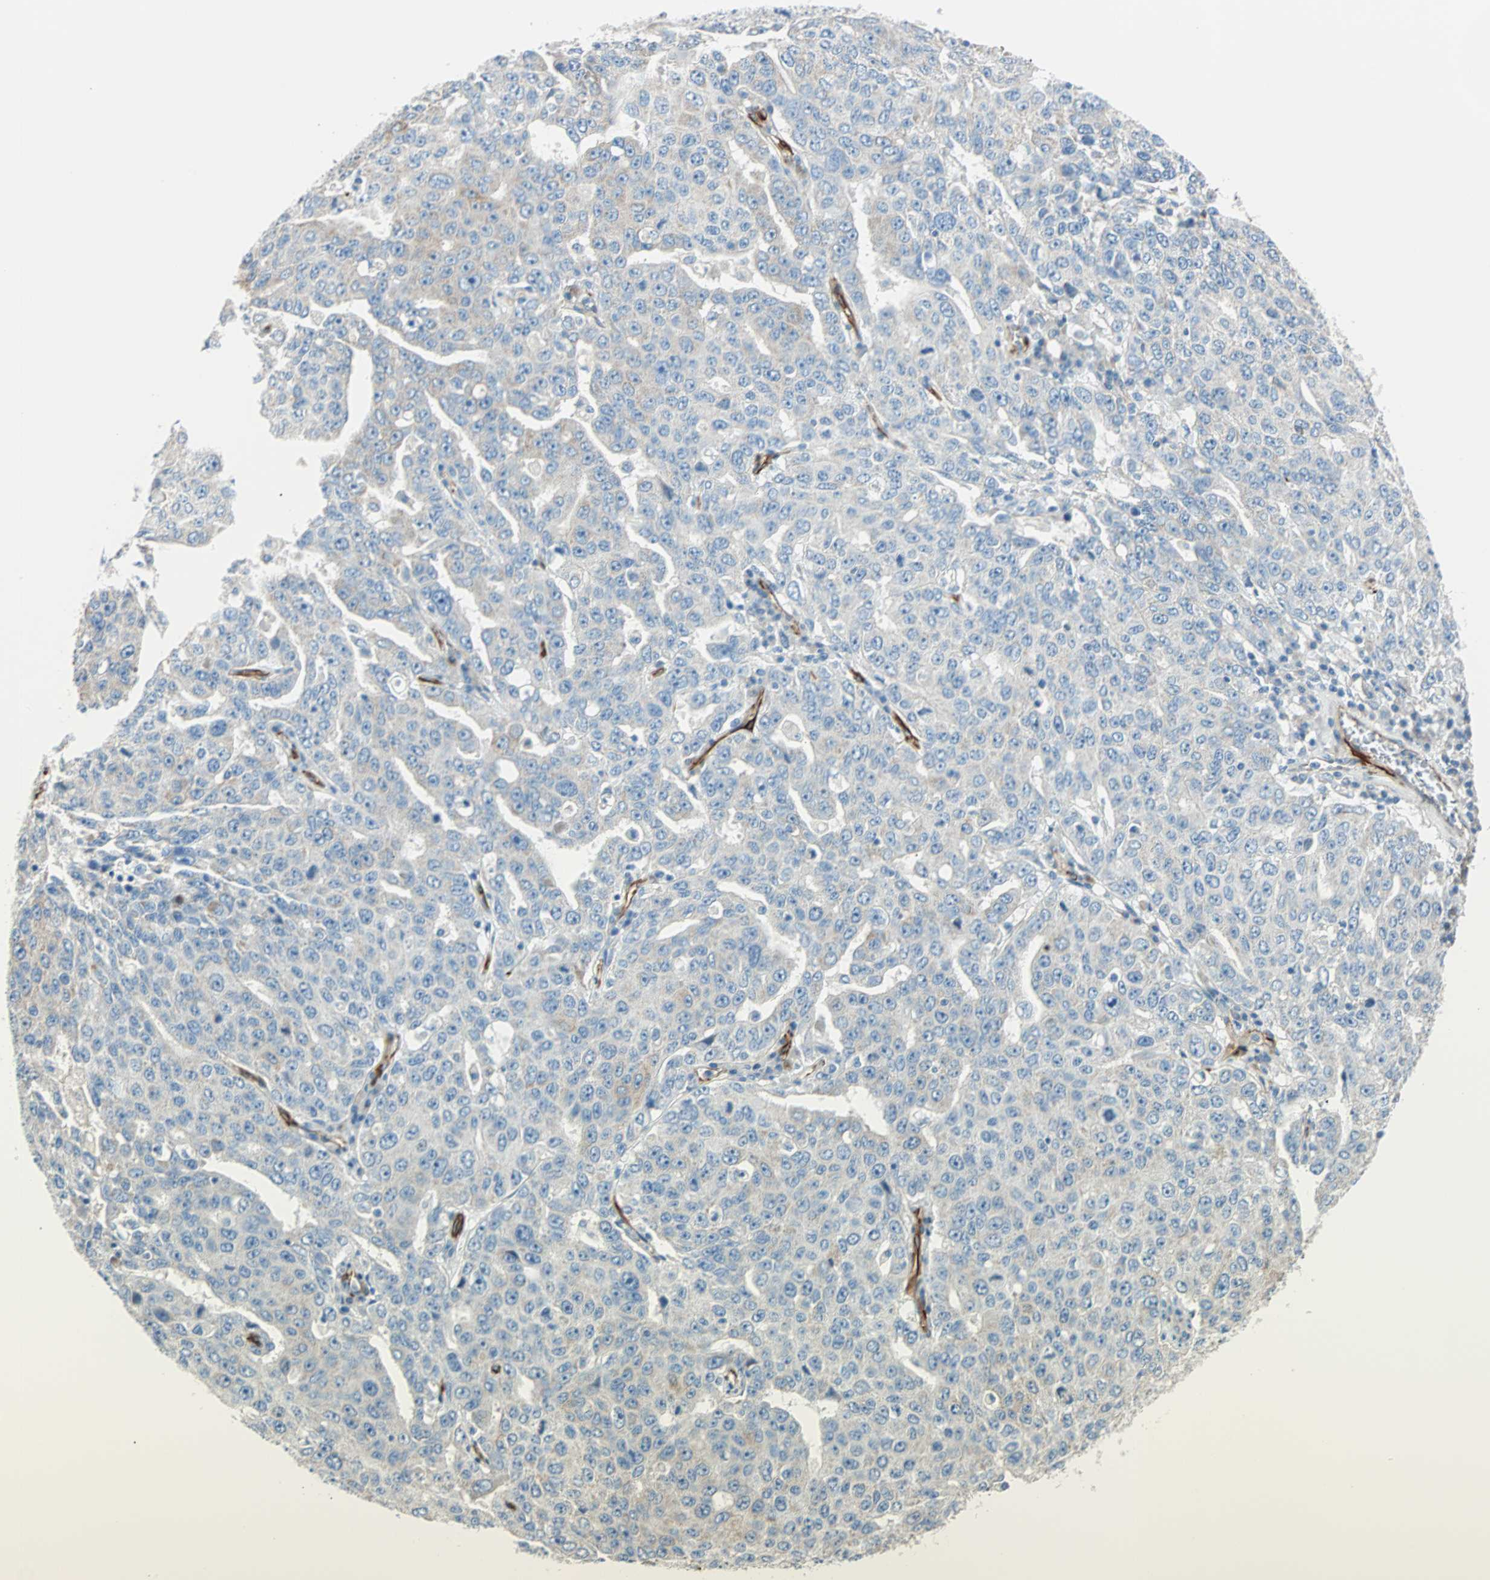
{"staining": {"intensity": "weak", "quantity": "<25%", "location": "cytoplasmic/membranous"}, "tissue": "ovarian cancer", "cell_type": "Tumor cells", "image_type": "cancer", "snomed": [{"axis": "morphology", "description": "Carcinoma, endometroid"}, {"axis": "topography", "description": "Ovary"}], "caption": "Tumor cells are negative for brown protein staining in ovarian cancer.", "gene": "NES", "patient": {"sex": "female", "age": 62}}